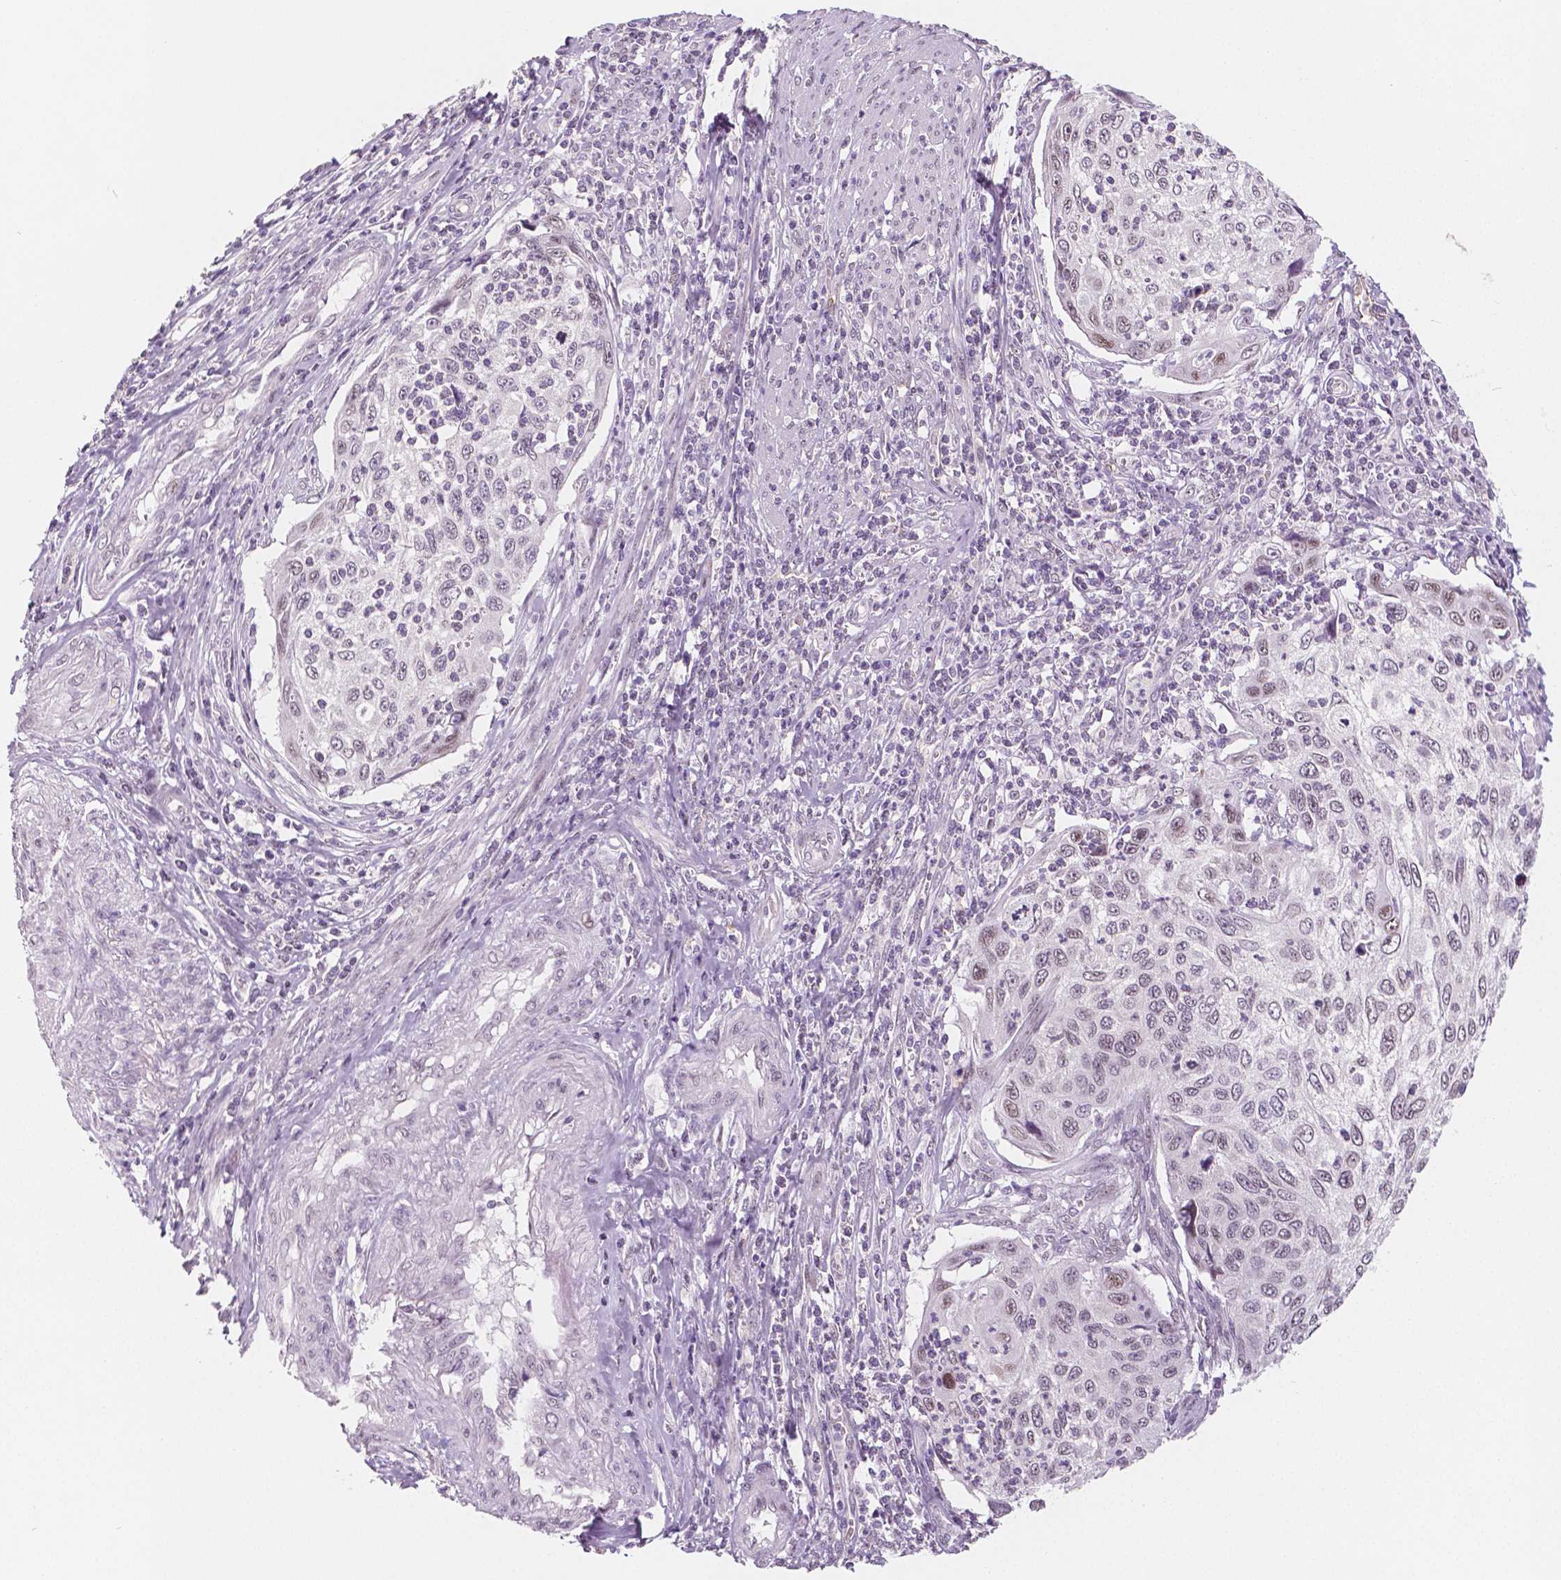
{"staining": {"intensity": "negative", "quantity": "none", "location": "none"}, "tissue": "cervical cancer", "cell_type": "Tumor cells", "image_type": "cancer", "snomed": [{"axis": "morphology", "description": "Squamous cell carcinoma, NOS"}, {"axis": "topography", "description": "Cervix"}], "caption": "This histopathology image is of cervical cancer (squamous cell carcinoma) stained with immunohistochemistry to label a protein in brown with the nuclei are counter-stained blue. There is no positivity in tumor cells.", "gene": "KDM5B", "patient": {"sex": "female", "age": 70}}